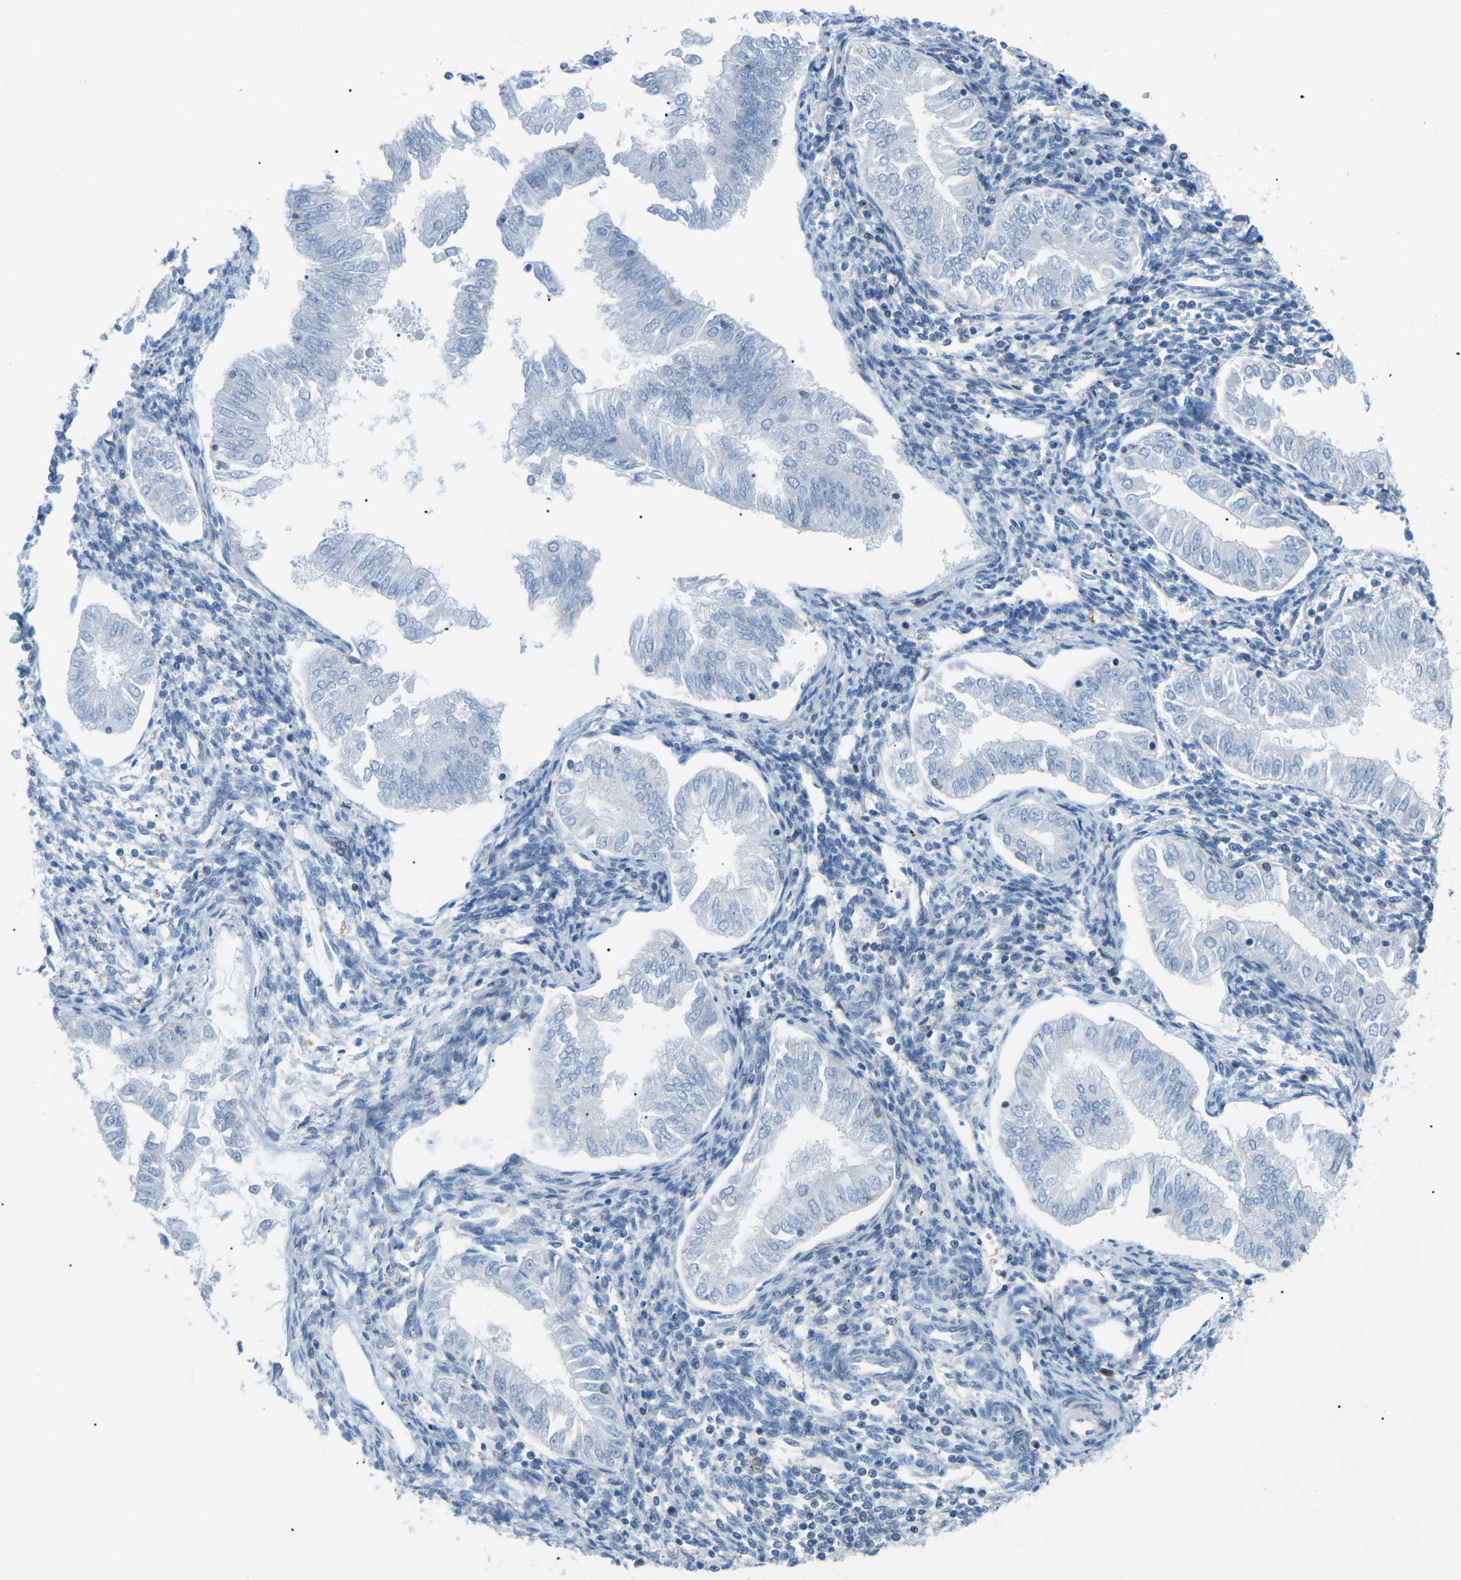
{"staining": {"intensity": "negative", "quantity": "none", "location": "none"}, "tissue": "endometrial cancer", "cell_type": "Tumor cells", "image_type": "cancer", "snomed": [{"axis": "morphology", "description": "Adenocarcinoma, NOS"}, {"axis": "topography", "description": "Endometrium"}], "caption": "Tumor cells show no significant protein positivity in endometrial adenocarcinoma.", "gene": "MBNL1", "patient": {"sex": "female", "age": 53}}